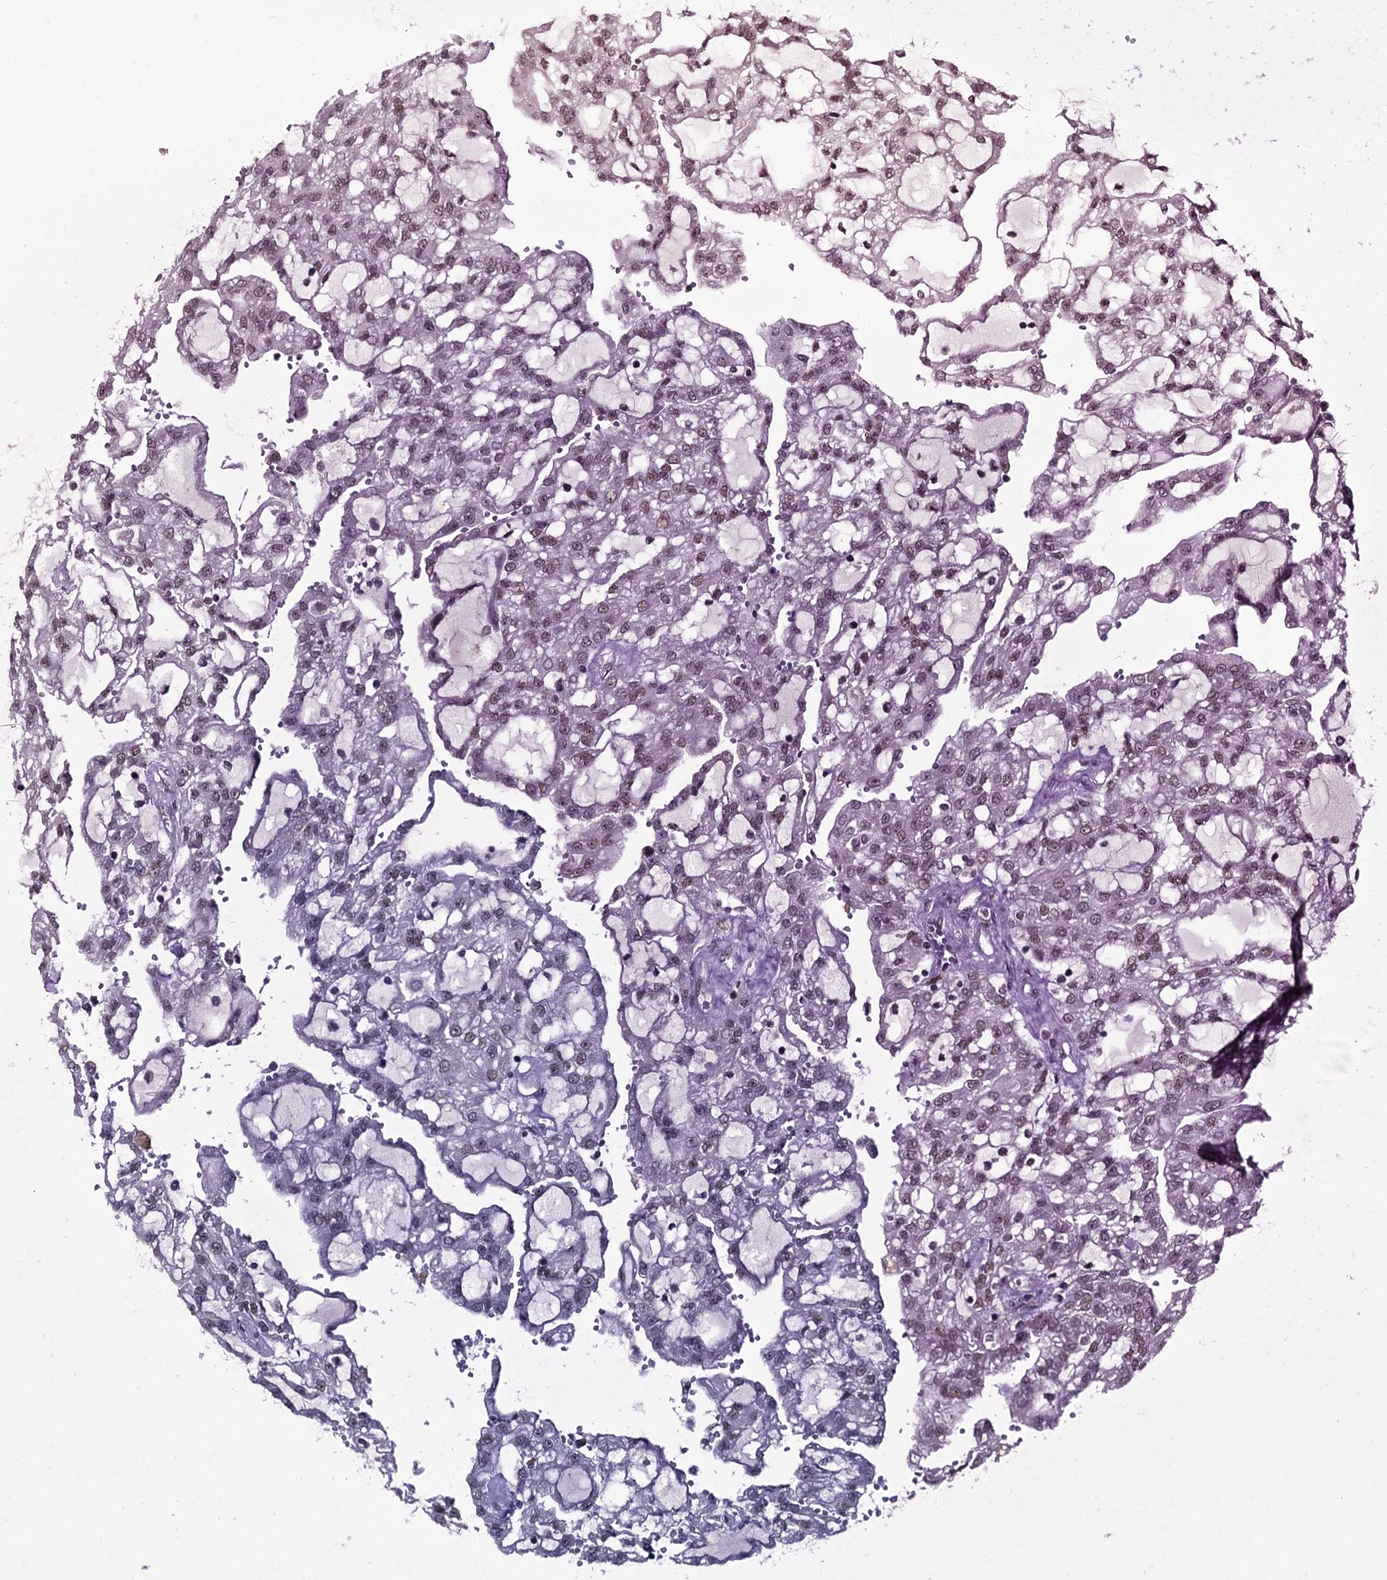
{"staining": {"intensity": "weak", "quantity": "25%-75%", "location": "nuclear"}, "tissue": "renal cancer", "cell_type": "Tumor cells", "image_type": "cancer", "snomed": [{"axis": "morphology", "description": "Adenocarcinoma, NOS"}, {"axis": "topography", "description": "Kidney"}], "caption": "A photomicrograph showing weak nuclear expression in approximately 25%-75% of tumor cells in adenocarcinoma (renal), as visualized by brown immunohistochemical staining.", "gene": "RUFY2", "patient": {"sex": "male", "age": 63}}